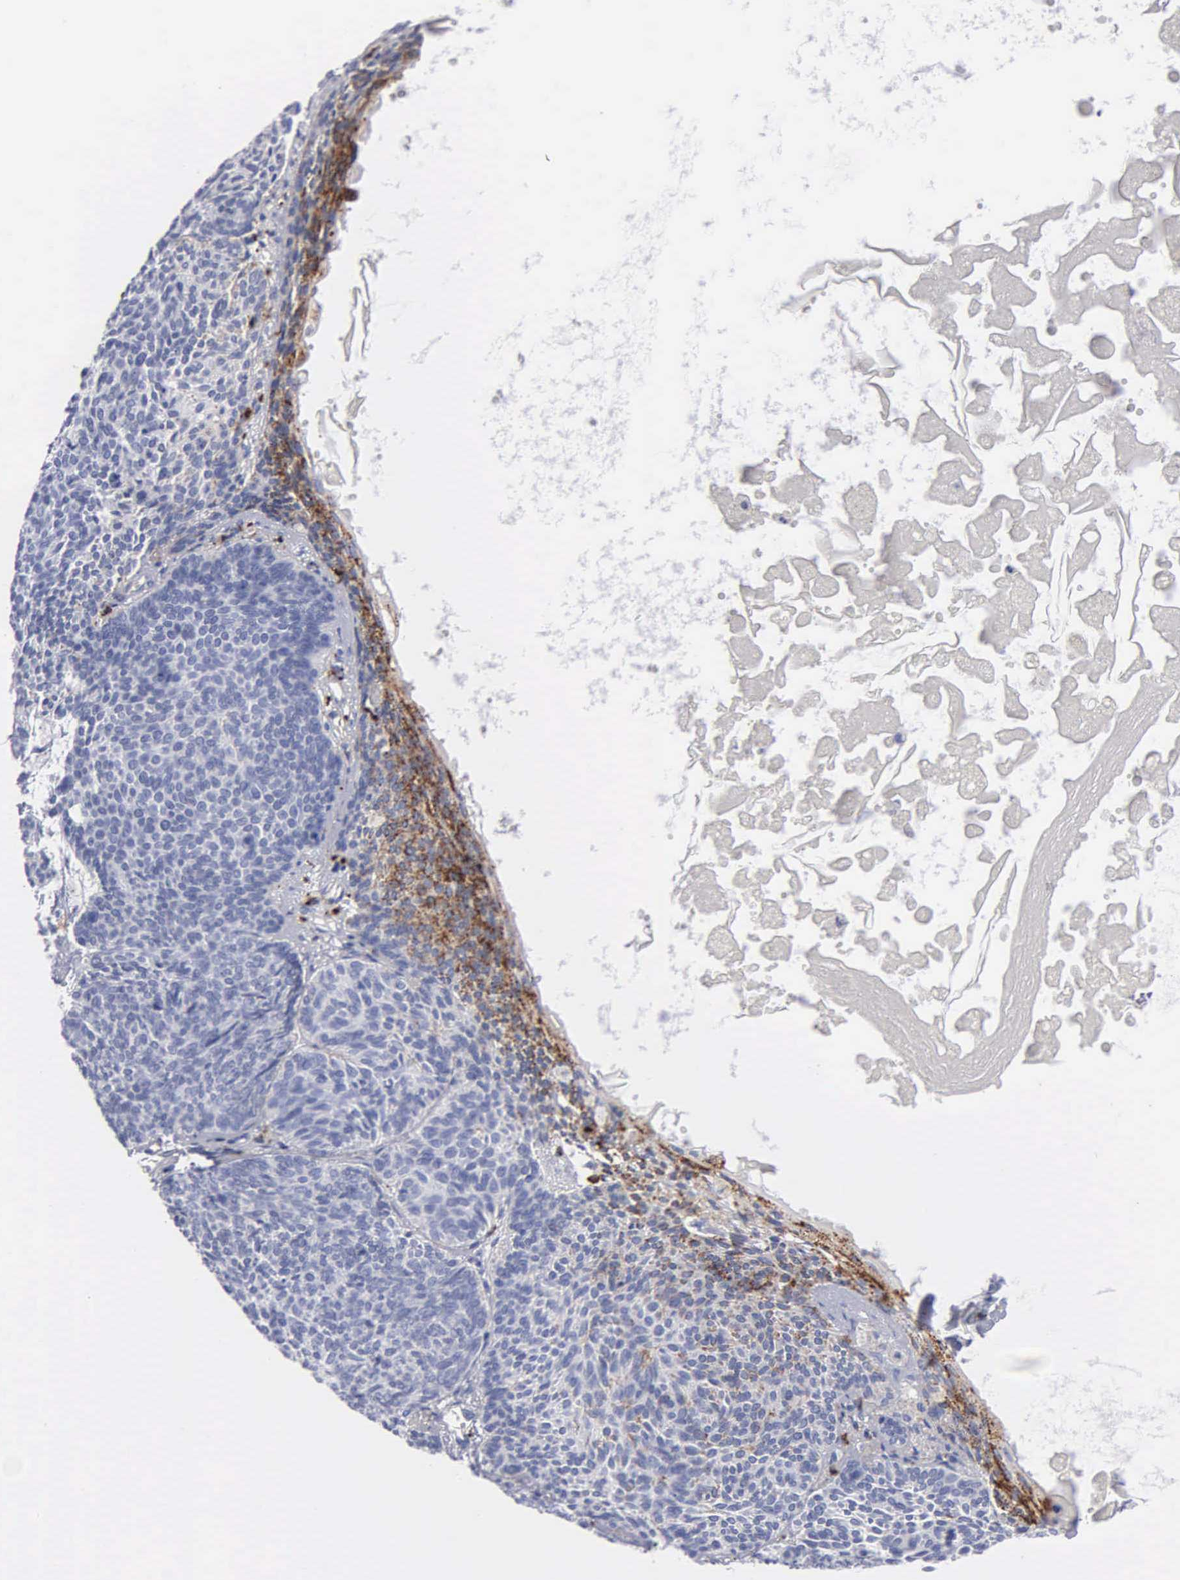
{"staining": {"intensity": "weak", "quantity": "<25%", "location": "cytoplasmic/membranous"}, "tissue": "skin cancer", "cell_type": "Tumor cells", "image_type": "cancer", "snomed": [{"axis": "morphology", "description": "Basal cell carcinoma"}, {"axis": "topography", "description": "Skin"}], "caption": "This is an immunohistochemistry photomicrograph of basal cell carcinoma (skin). There is no staining in tumor cells.", "gene": "CTSH", "patient": {"sex": "male", "age": 84}}